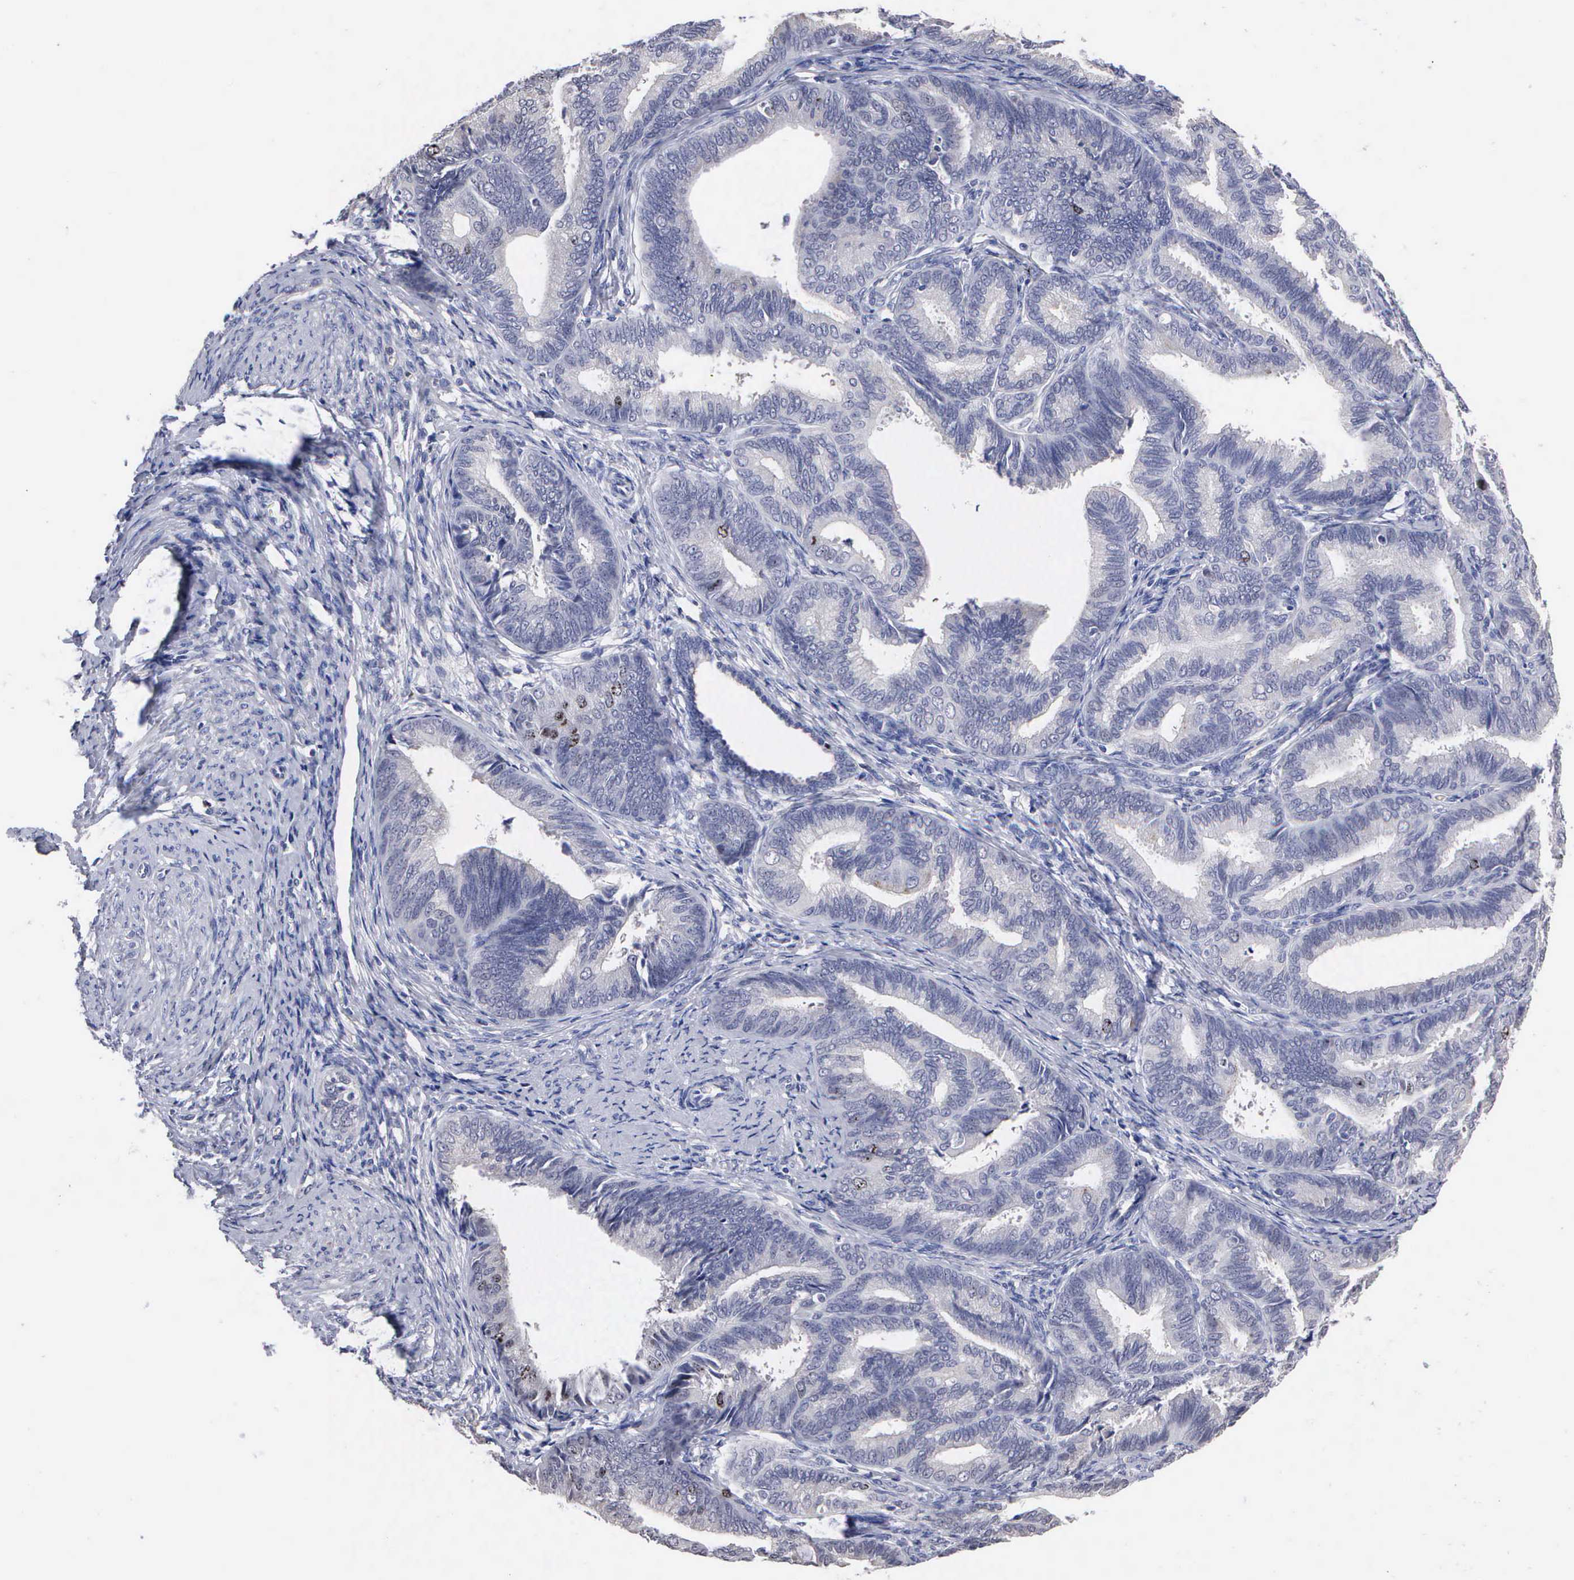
{"staining": {"intensity": "weak", "quantity": "<25%", "location": "nuclear"}, "tissue": "endometrial cancer", "cell_type": "Tumor cells", "image_type": "cancer", "snomed": [{"axis": "morphology", "description": "Adenocarcinoma, NOS"}, {"axis": "topography", "description": "Endometrium"}], "caption": "Adenocarcinoma (endometrial) was stained to show a protein in brown. There is no significant positivity in tumor cells.", "gene": "KDM6A", "patient": {"sex": "female", "age": 63}}